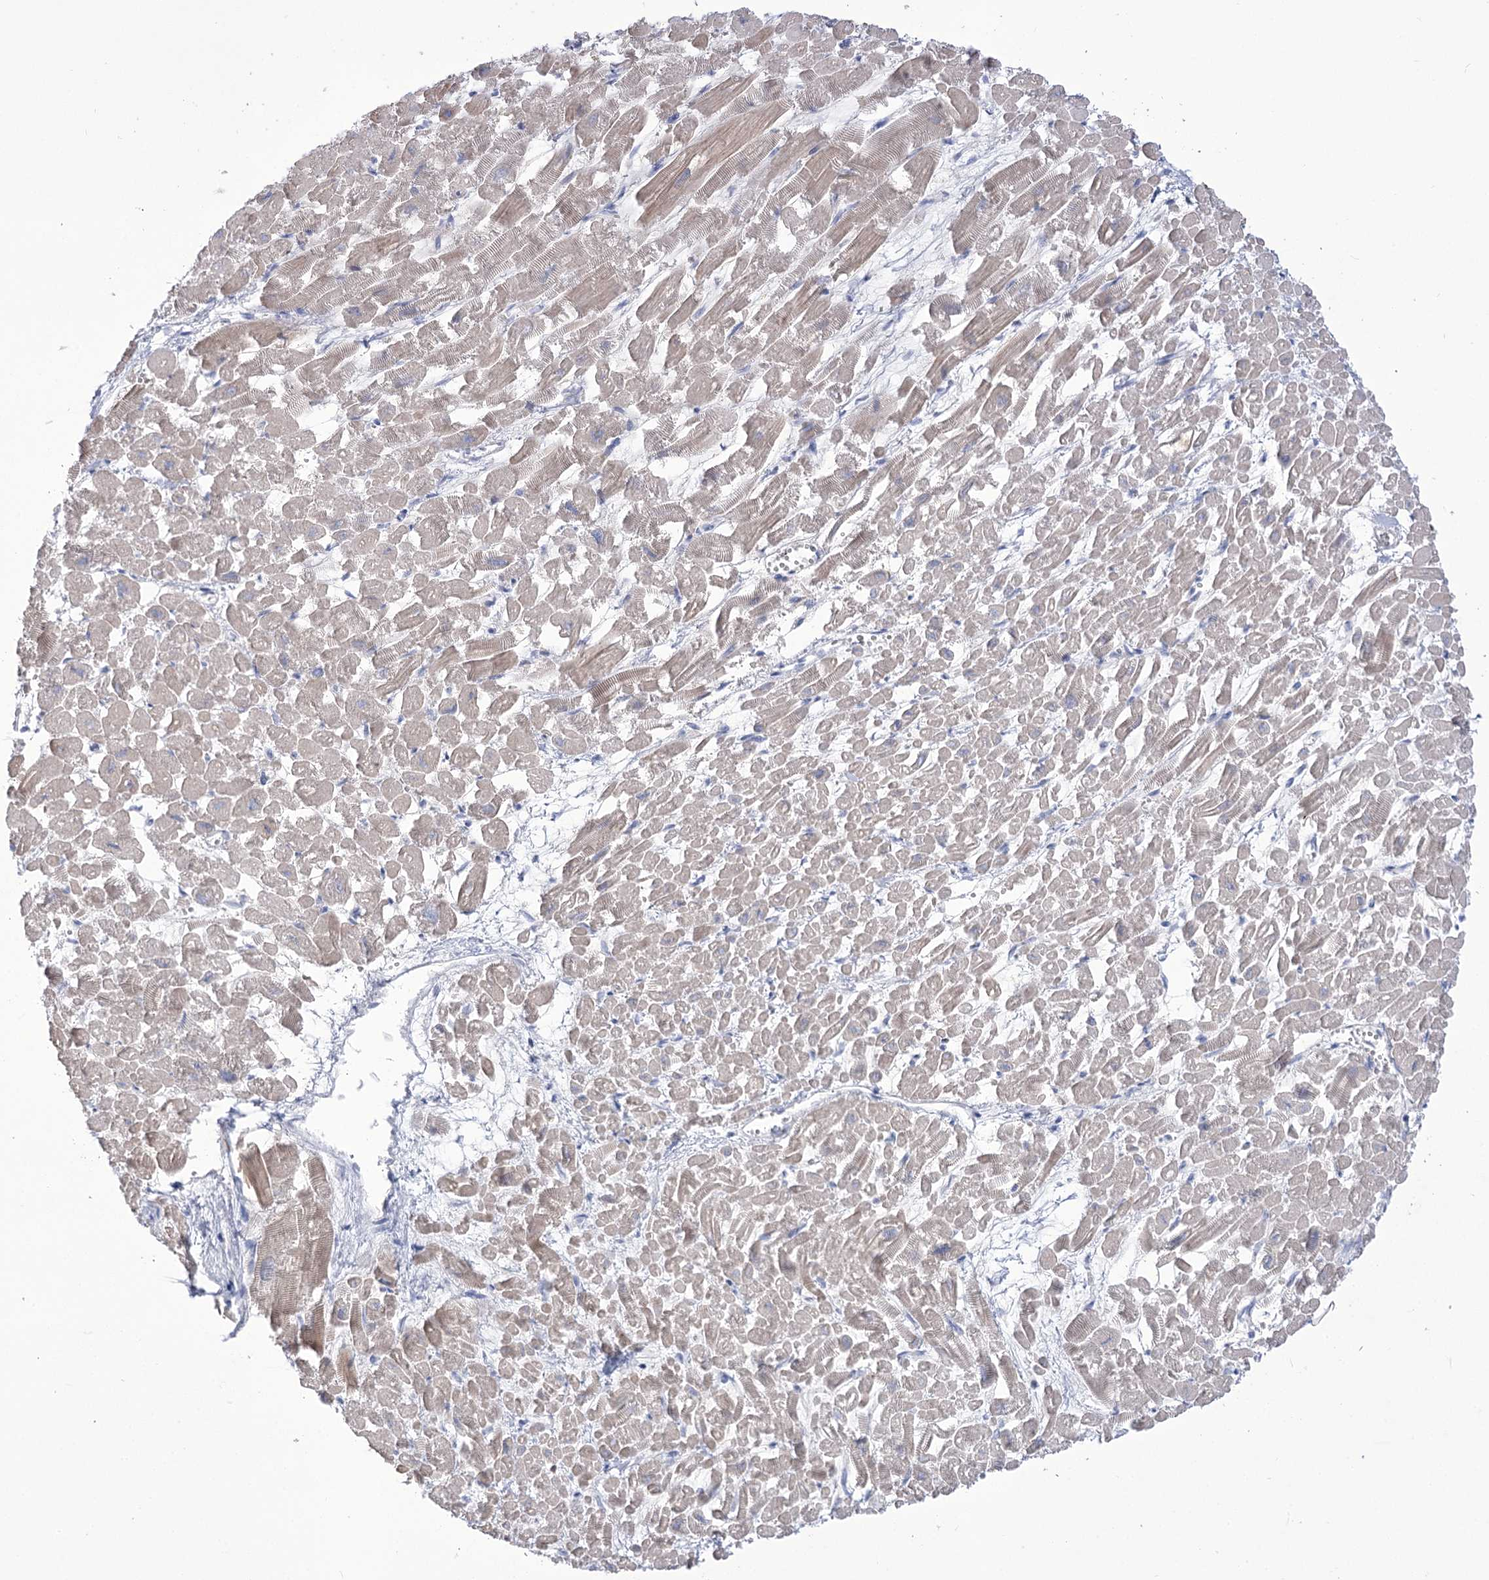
{"staining": {"intensity": "moderate", "quantity": "25%-75%", "location": "cytoplasmic/membranous"}, "tissue": "heart muscle", "cell_type": "Cardiomyocytes", "image_type": "normal", "snomed": [{"axis": "morphology", "description": "Normal tissue, NOS"}, {"axis": "topography", "description": "Heart"}], "caption": "Moderate cytoplasmic/membranous staining is appreciated in about 25%-75% of cardiomyocytes in unremarkable heart muscle.", "gene": "BEND7", "patient": {"sex": "male", "age": 54}}